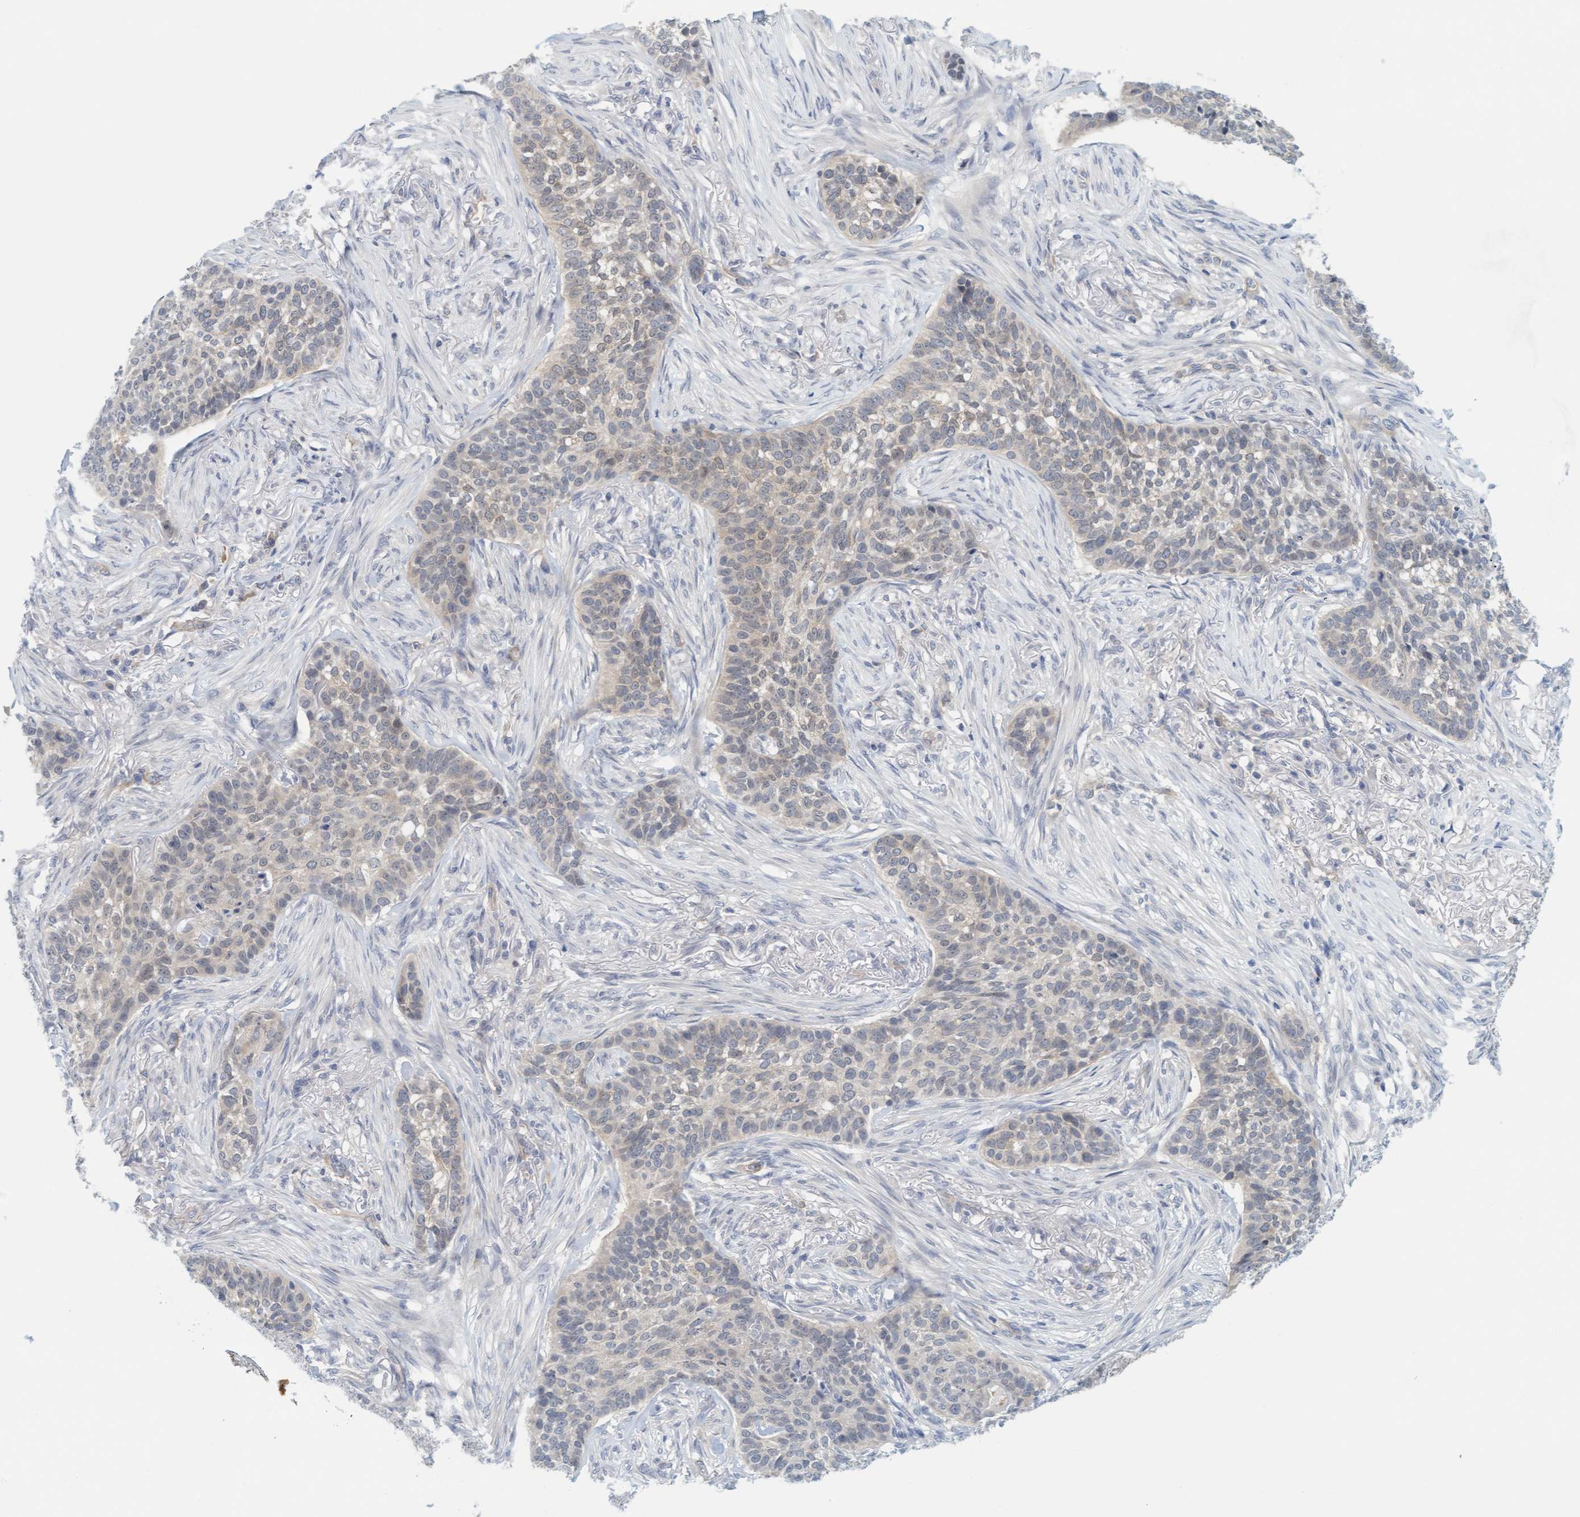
{"staining": {"intensity": "weak", "quantity": "<25%", "location": "cytoplasmic/membranous,nuclear"}, "tissue": "skin cancer", "cell_type": "Tumor cells", "image_type": "cancer", "snomed": [{"axis": "morphology", "description": "Basal cell carcinoma"}, {"axis": "topography", "description": "Skin"}], "caption": "IHC photomicrograph of human skin cancer stained for a protein (brown), which demonstrates no expression in tumor cells. Nuclei are stained in blue.", "gene": "TSTD2", "patient": {"sex": "male", "age": 85}}